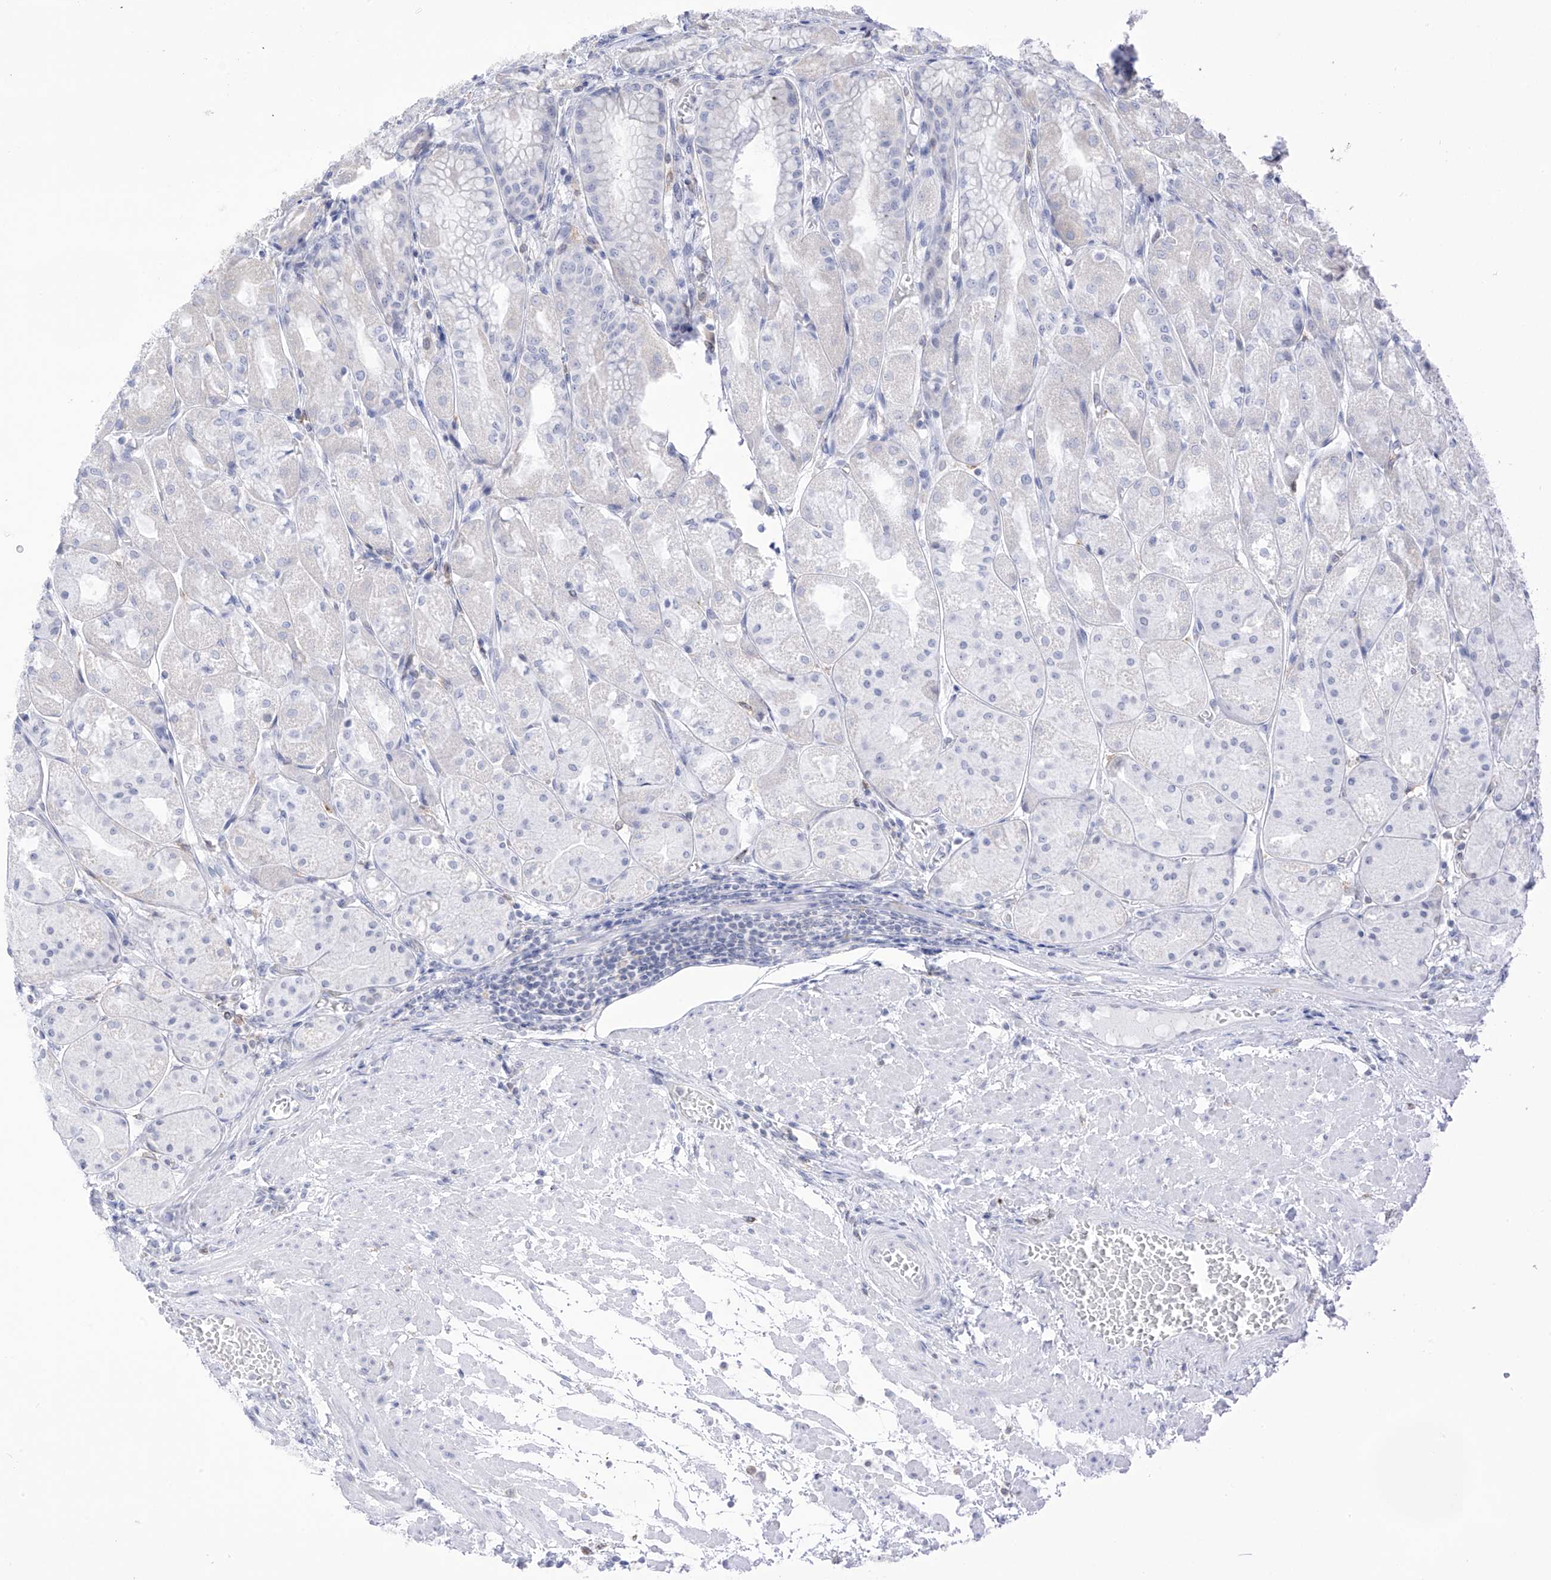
{"staining": {"intensity": "negative", "quantity": "none", "location": "none"}, "tissue": "stomach", "cell_type": "Glandular cells", "image_type": "normal", "snomed": [{"axis": "morphology", "description": "Normal tissue, NOS"}, {"axis": "topography", "description": "Stomach, upper"}], "caption": "IHC histopathology image of unremarkable stomach stained for a protein (brown), which reveals no positivity in glandular cells.", "gene": "TBXAS1", "patient": {"sex": "male", "age": 72}}